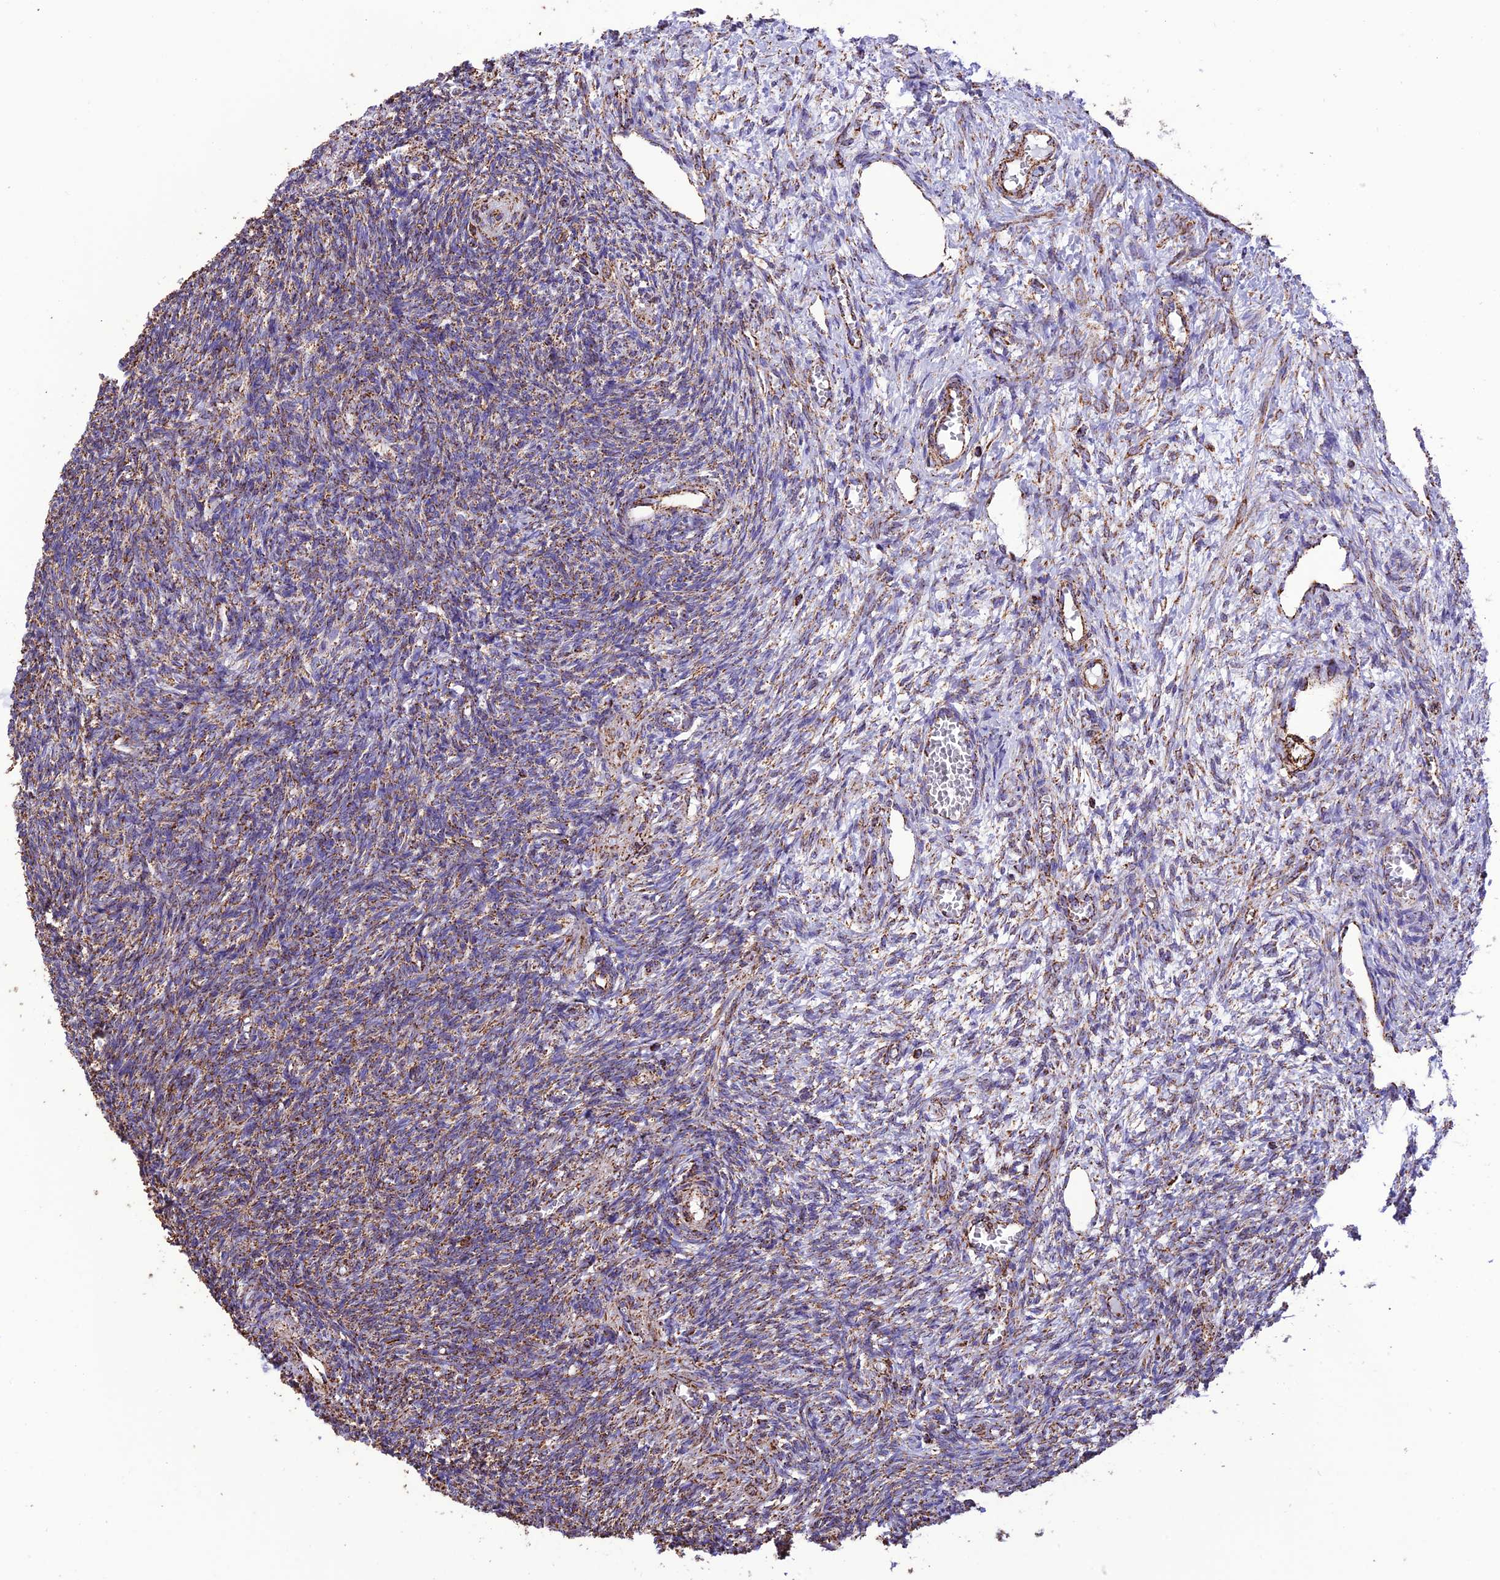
{"staining": {"intensity": "strong", "quantity": ">75%", "location": "cytoplasmic/membranous"}, "tissue": "ovary", "cell_type": "Follicle cells", "image_type": "normal", "snomed": [{"axis": "morphology", "description": "Normal tissue, NOS"}, {"axis": "topography", "description": "Ovary"}], "caption": "Protein expression by immunohistochemistry (IHC) shows strong cytoplasmic/membranous positivity in approximately >75% of follicle cells in normal ovary.", "gene": "NDUFAF1", "patient": {"sex": "female", "age": 27}}